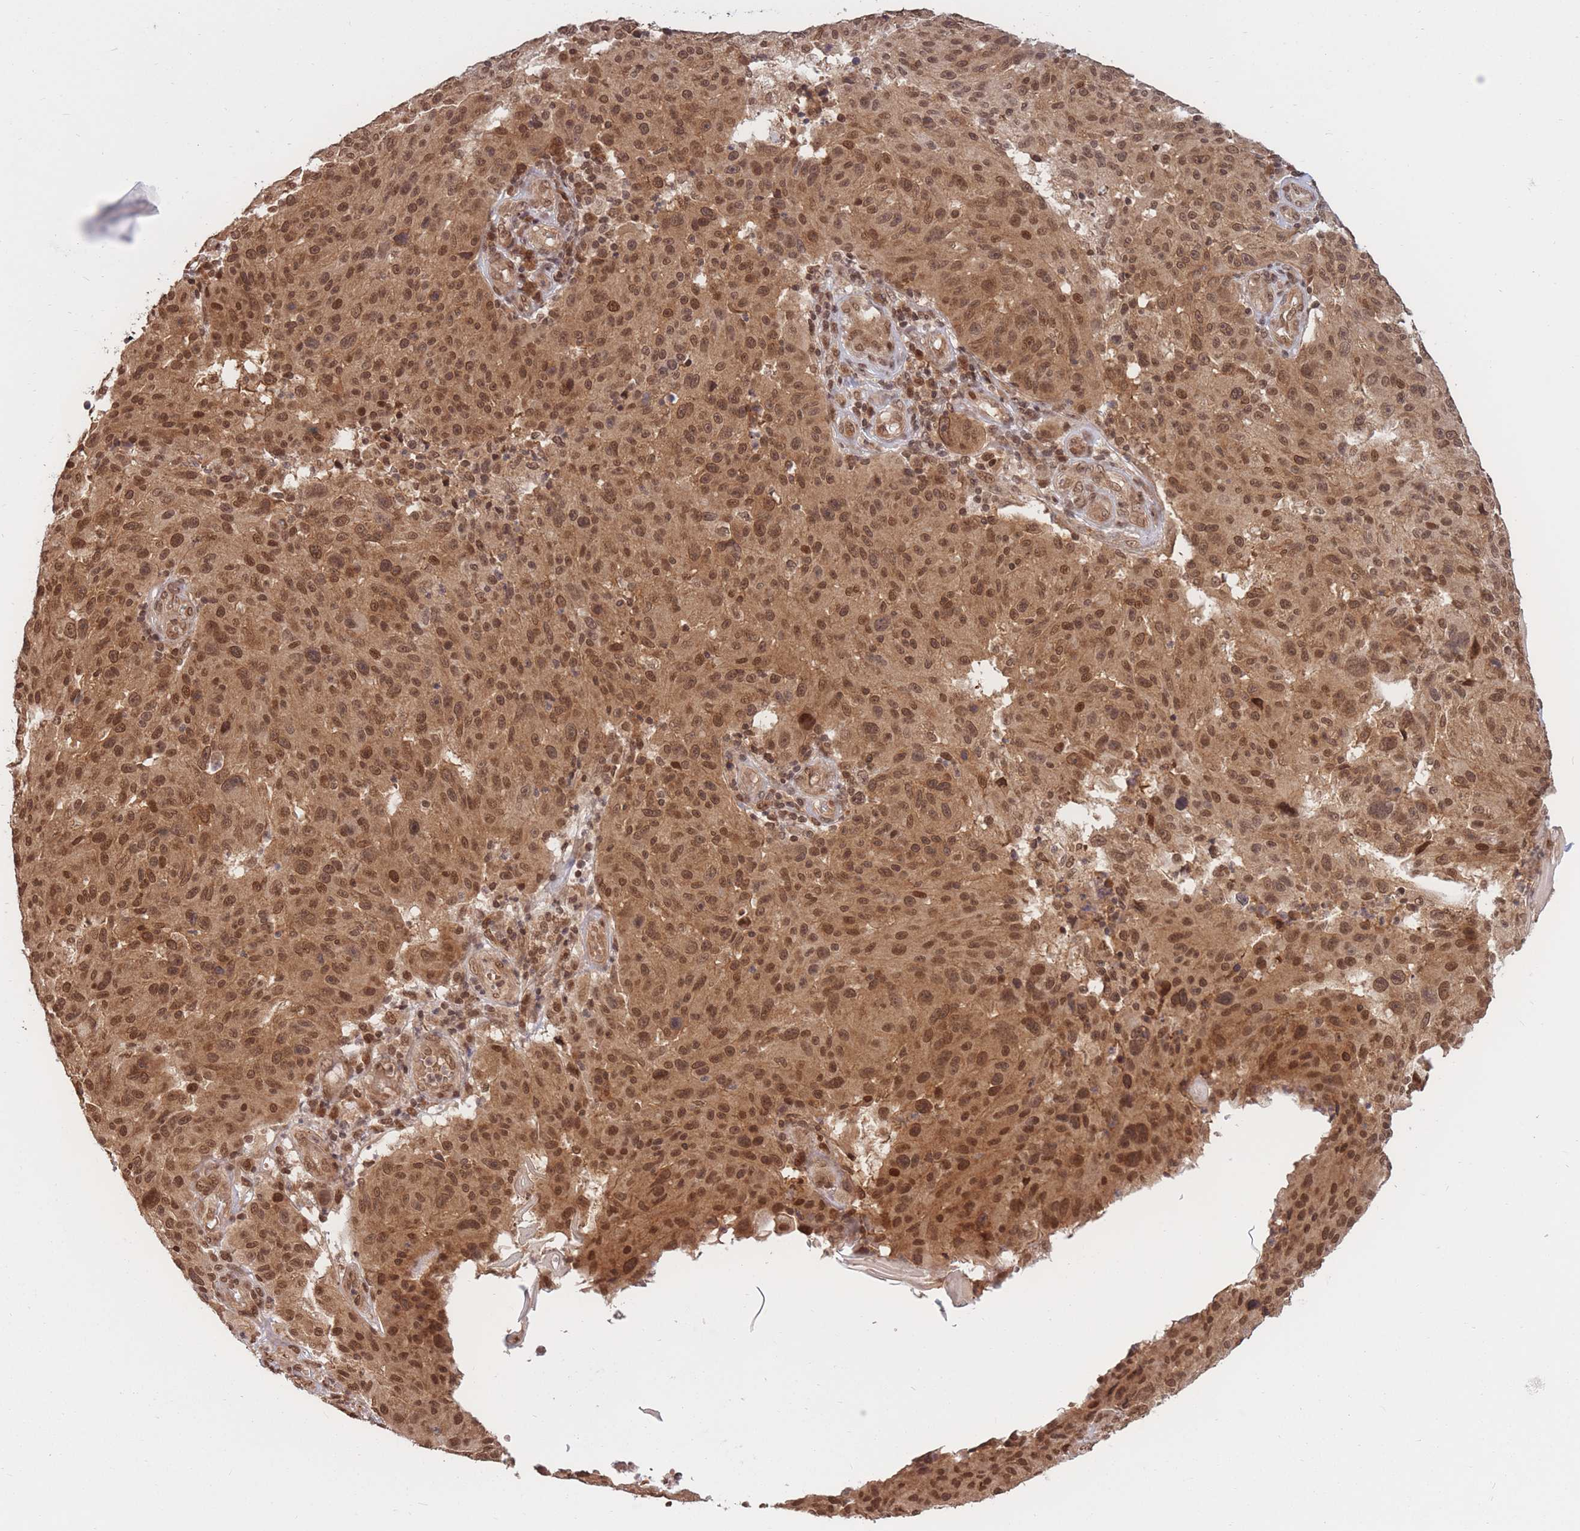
{"staining": {"intensity": "moderate", "quantity": ">75%", "location": "cytoplasmic/membranous,nuclear"}, "tissue": "melanoma", "cell_type": "Tumor cells", "image_type": "cancer", "snomed": [{"axis": "morphology", "description": "Malignant melanoma, NOS"}, {"axis": "topography", "description": "Skin"}], "caption": "The immunohistochemical stain shows moderate cytoplasmic/membranous and nuclear positivity in tumor cells of malignant melanoma tissue. (DAB IHC, brown staining for protein, blue staining for nuclei).", "gene": "SRA1", "patient": {"sex": "male", "age": 53}}